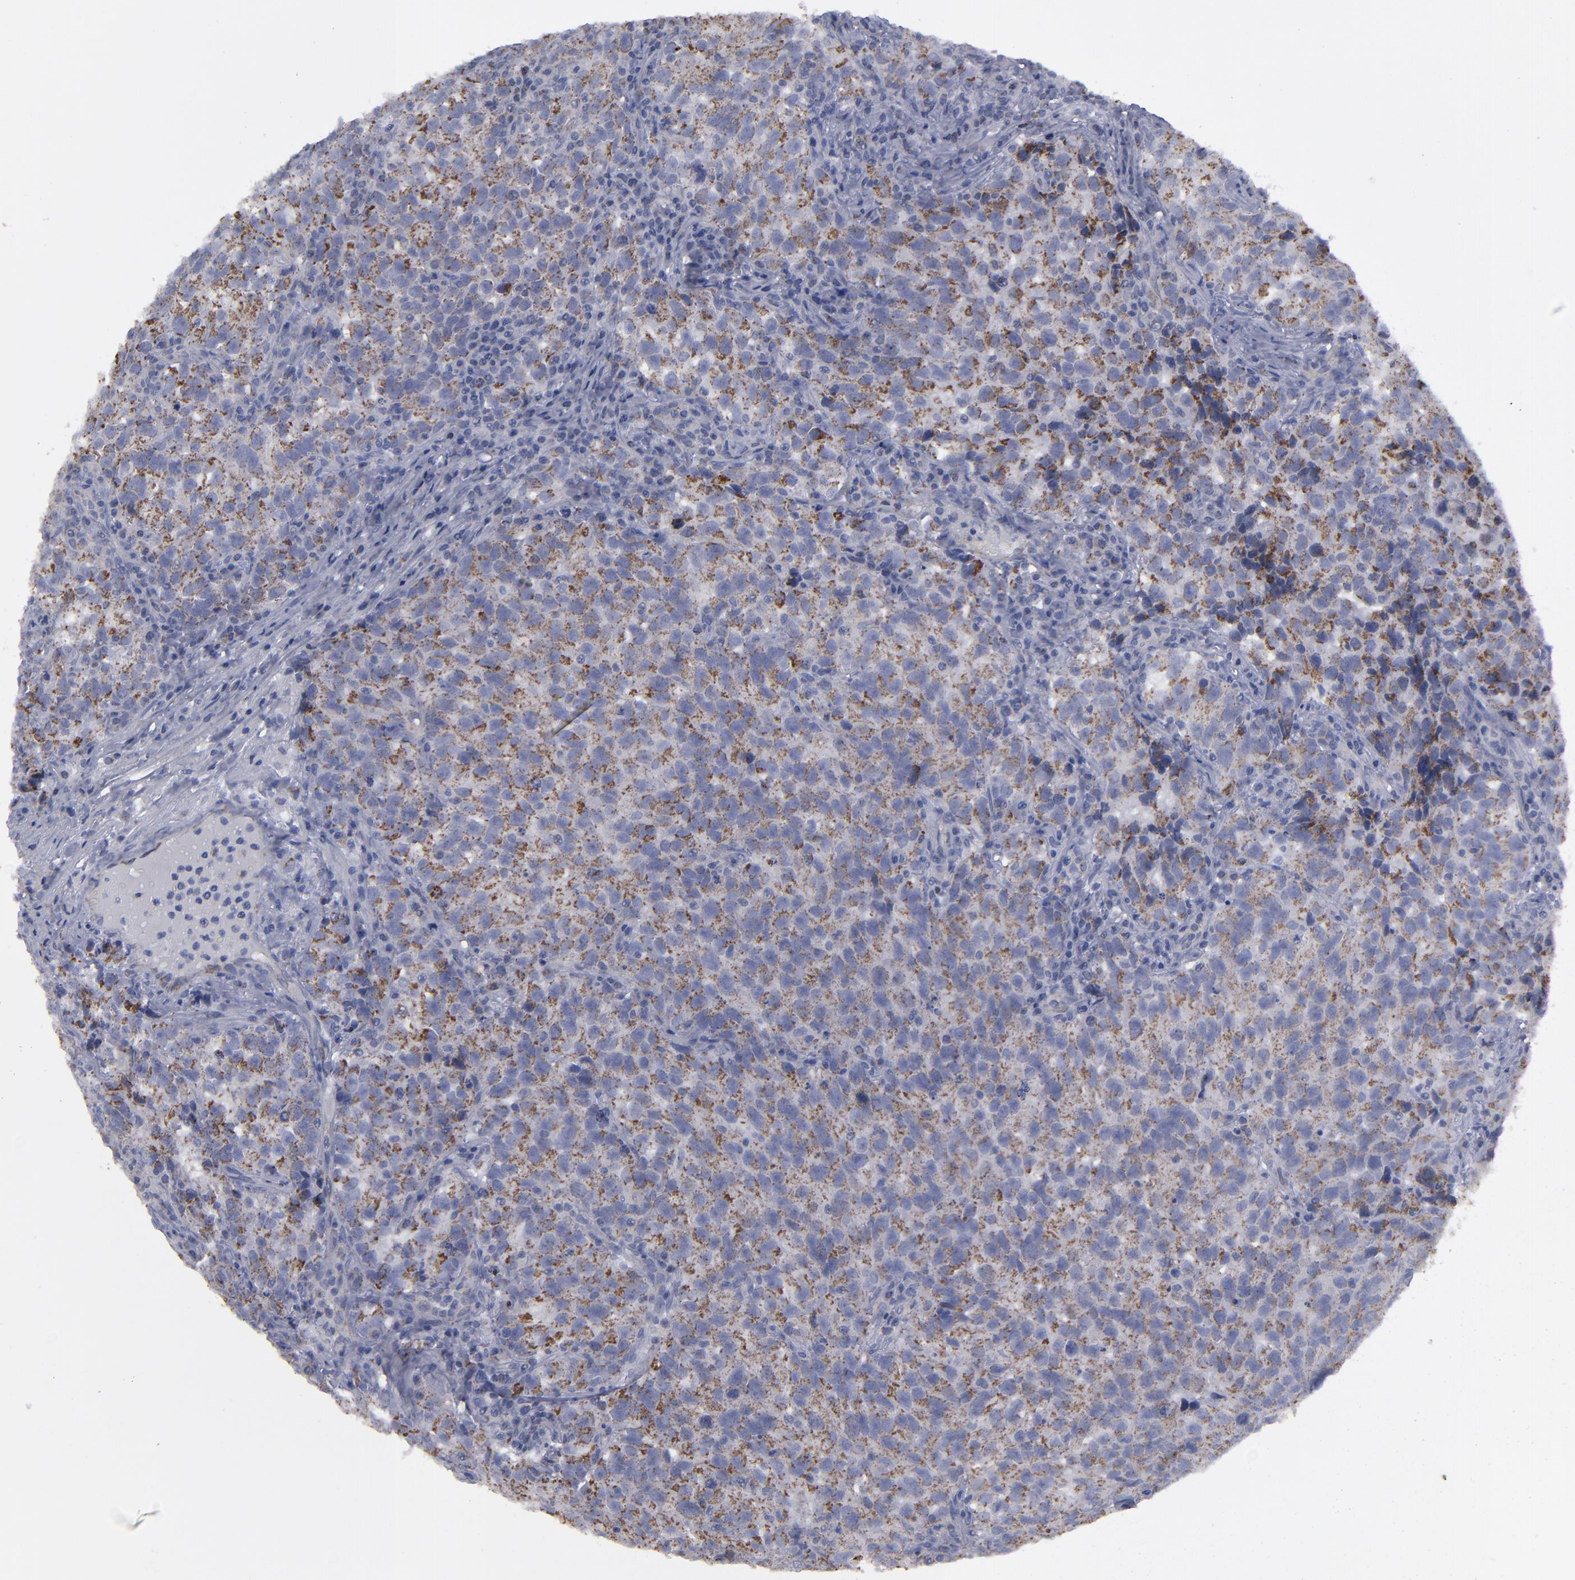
{"staining": {"intensity": "moderate", "quantity": "25%-75%", "location": "cytoplasmic/membranous"}, "tissue": "testis cancer", "cell_type": "Tumor cells", "image_type": "cancer", "snomed": [{"axis": "morphology", "description": "Seminoma, NOS"}, {"axis": "topography", "description": "Testis"}], "caption": "Human testis cancer stained for a protein (brown) exhibits moderate cytoplasmic/membranous positive expression in approximately 25%-75% of tumor cells.", "gene": "MYOM2", "patient": {"sex": "male", "age": 38}}